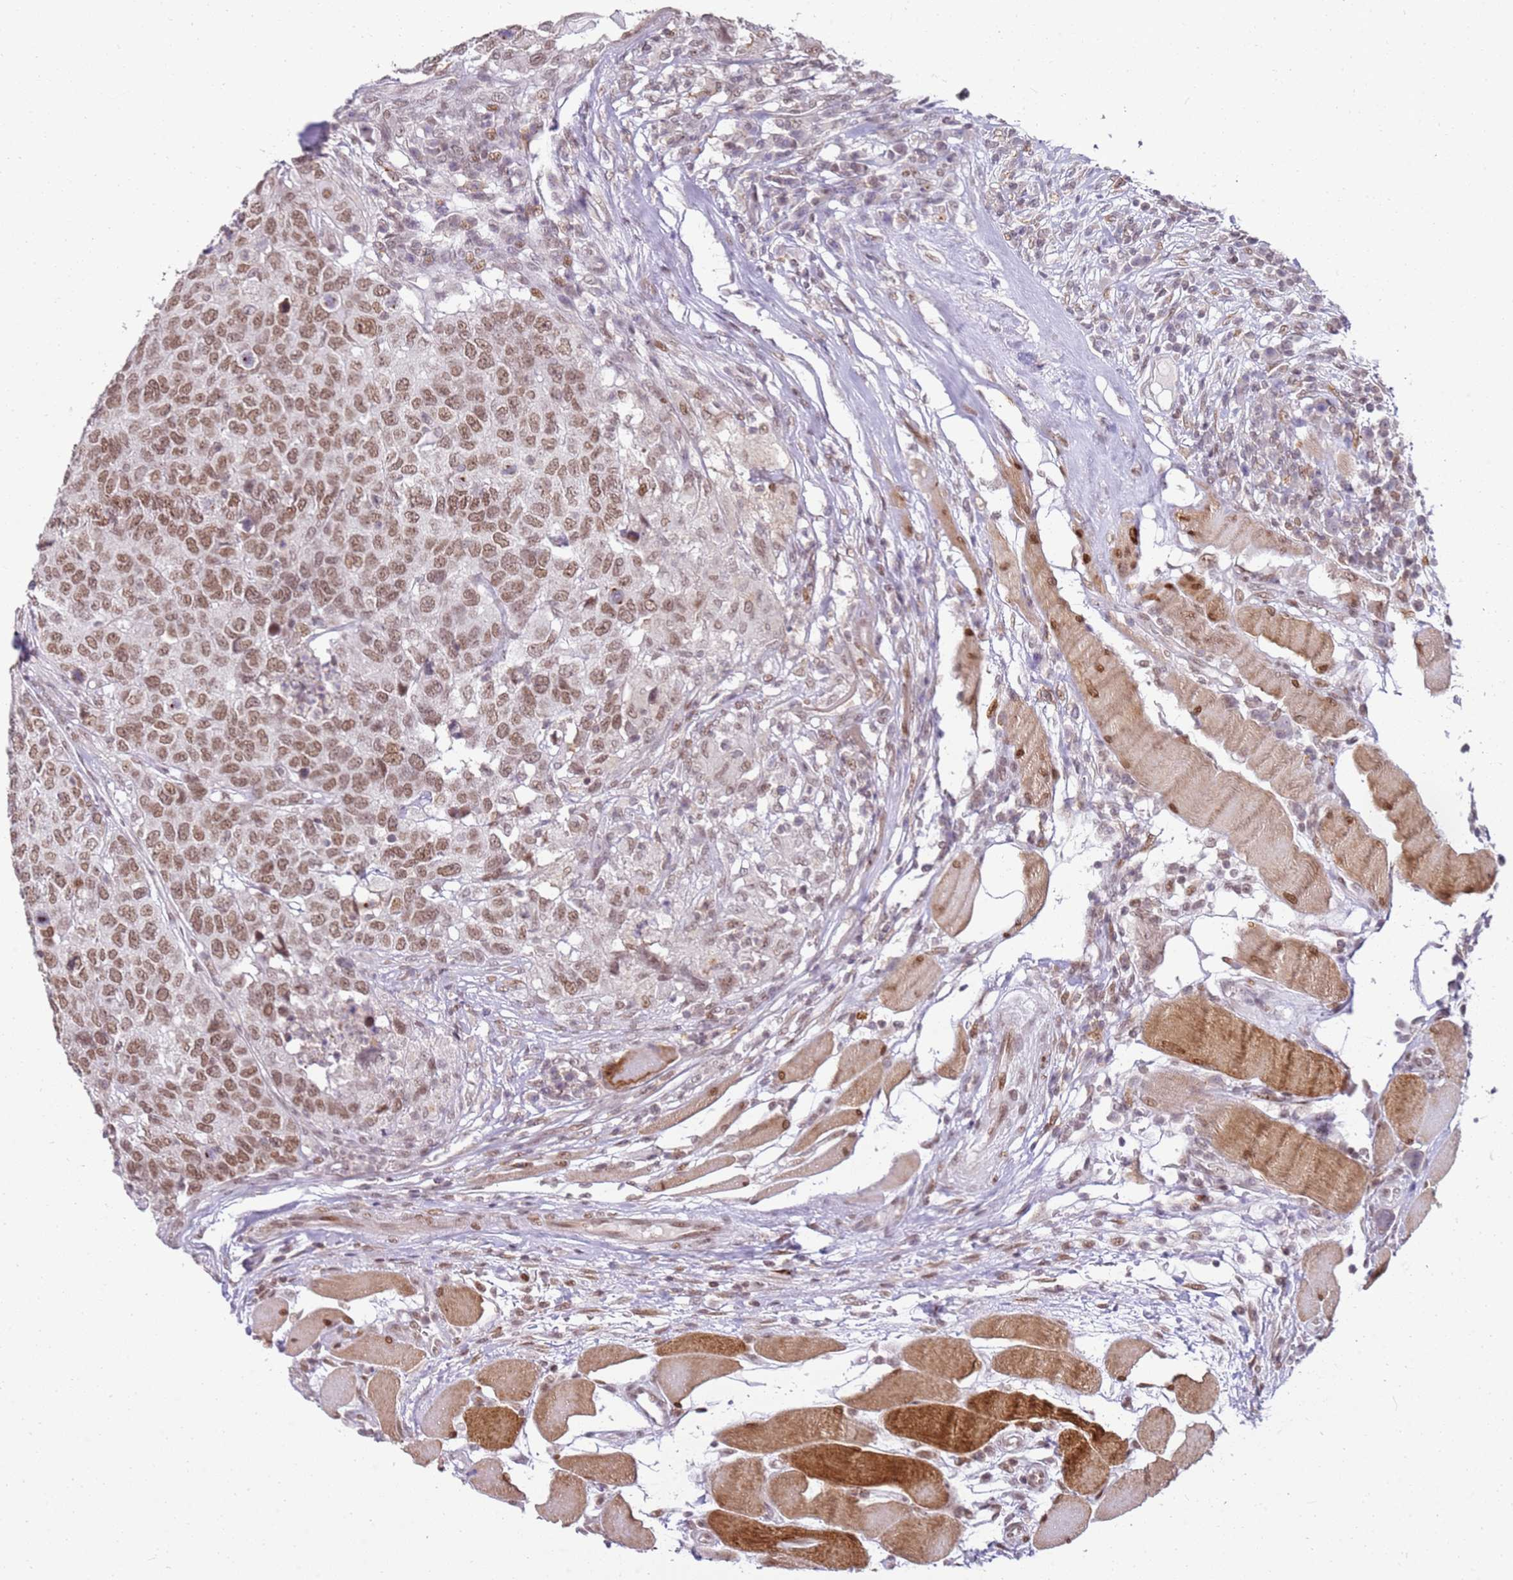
{"staining": {"intensity": "moderate", "quantity": ">75%", "location": "nuclear"}, "tissue": "head and neck cancer", "cell_type": "Tumor cells", "image_type": "cancer", "snomed": [{"axis": "morphology", "description": "Squamous cell carcinoma, NOS"}, {"axis": "topography", "description": "Head-Neck"}], "caption": "A brown stain highlights moderate nuclear positivity of a protein in human head and neck cancer (squamous cell carcinoma) tumor cells.", "gene": "PHC2", "patient": {"sex": "male", "age": 66}}